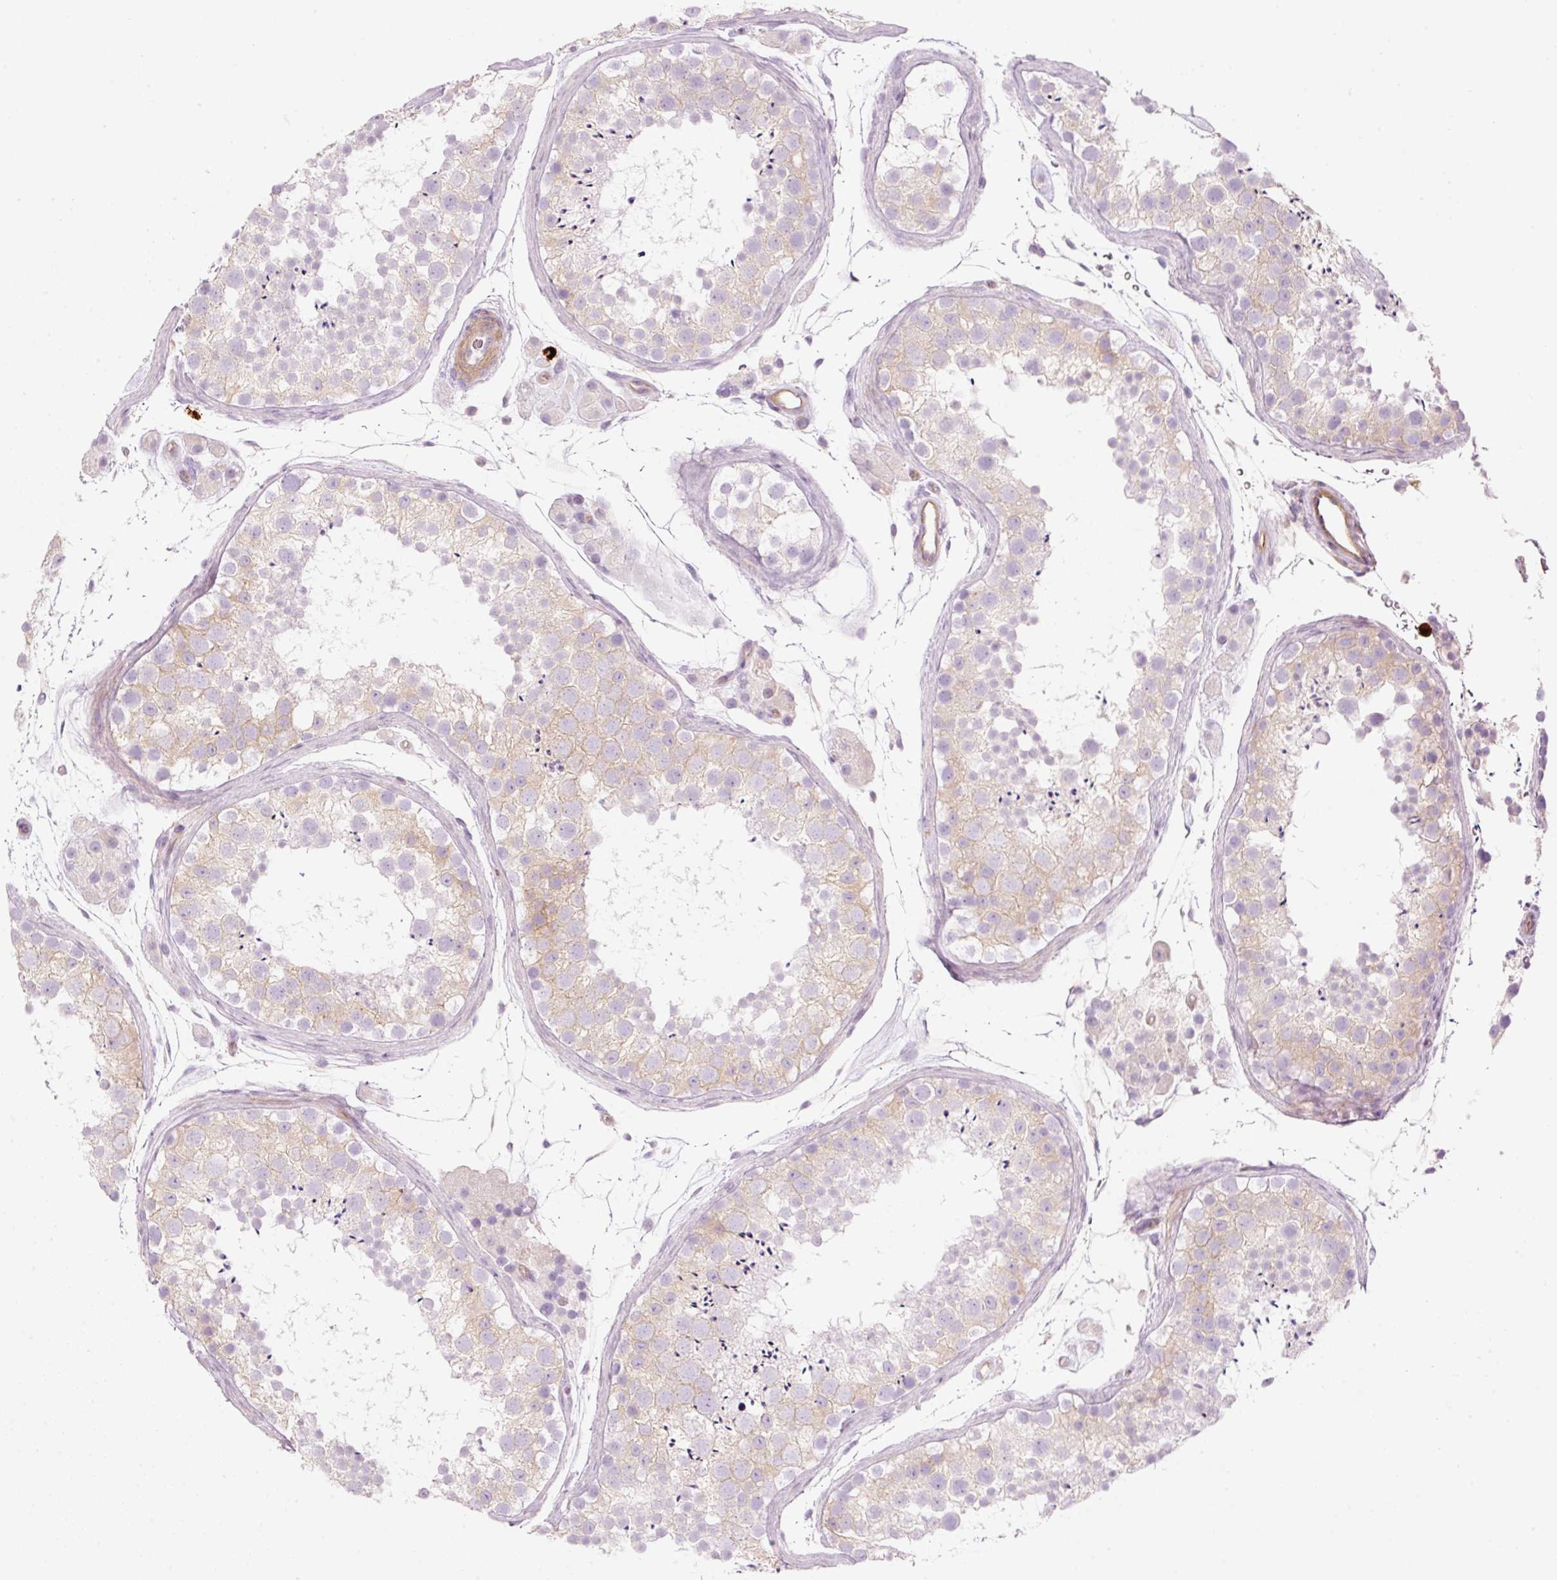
{"staining": {"intensity": "weak", "quantity": "<25%", "location": "cytoplasmic/membranous"}, "tissue": "testis", "cell_type": "Cells in seminiferous ducts", "image_type": "normal", "snomed": [{"axis": "morphology", "description": "Normal tissue, NOS"}, {"axis": "topography", "description": "Testis"}], "caption": "This is a image of immunohistochemistry staining of benign testis, which shows no positivity in cells in seminiferous ducts. The staining is performed using DAB brown chromogen with nuclei counter-stained in using hematoxylin.", "gene": "MAP3K3", "patient": {"sex": "male", "age": 41}}